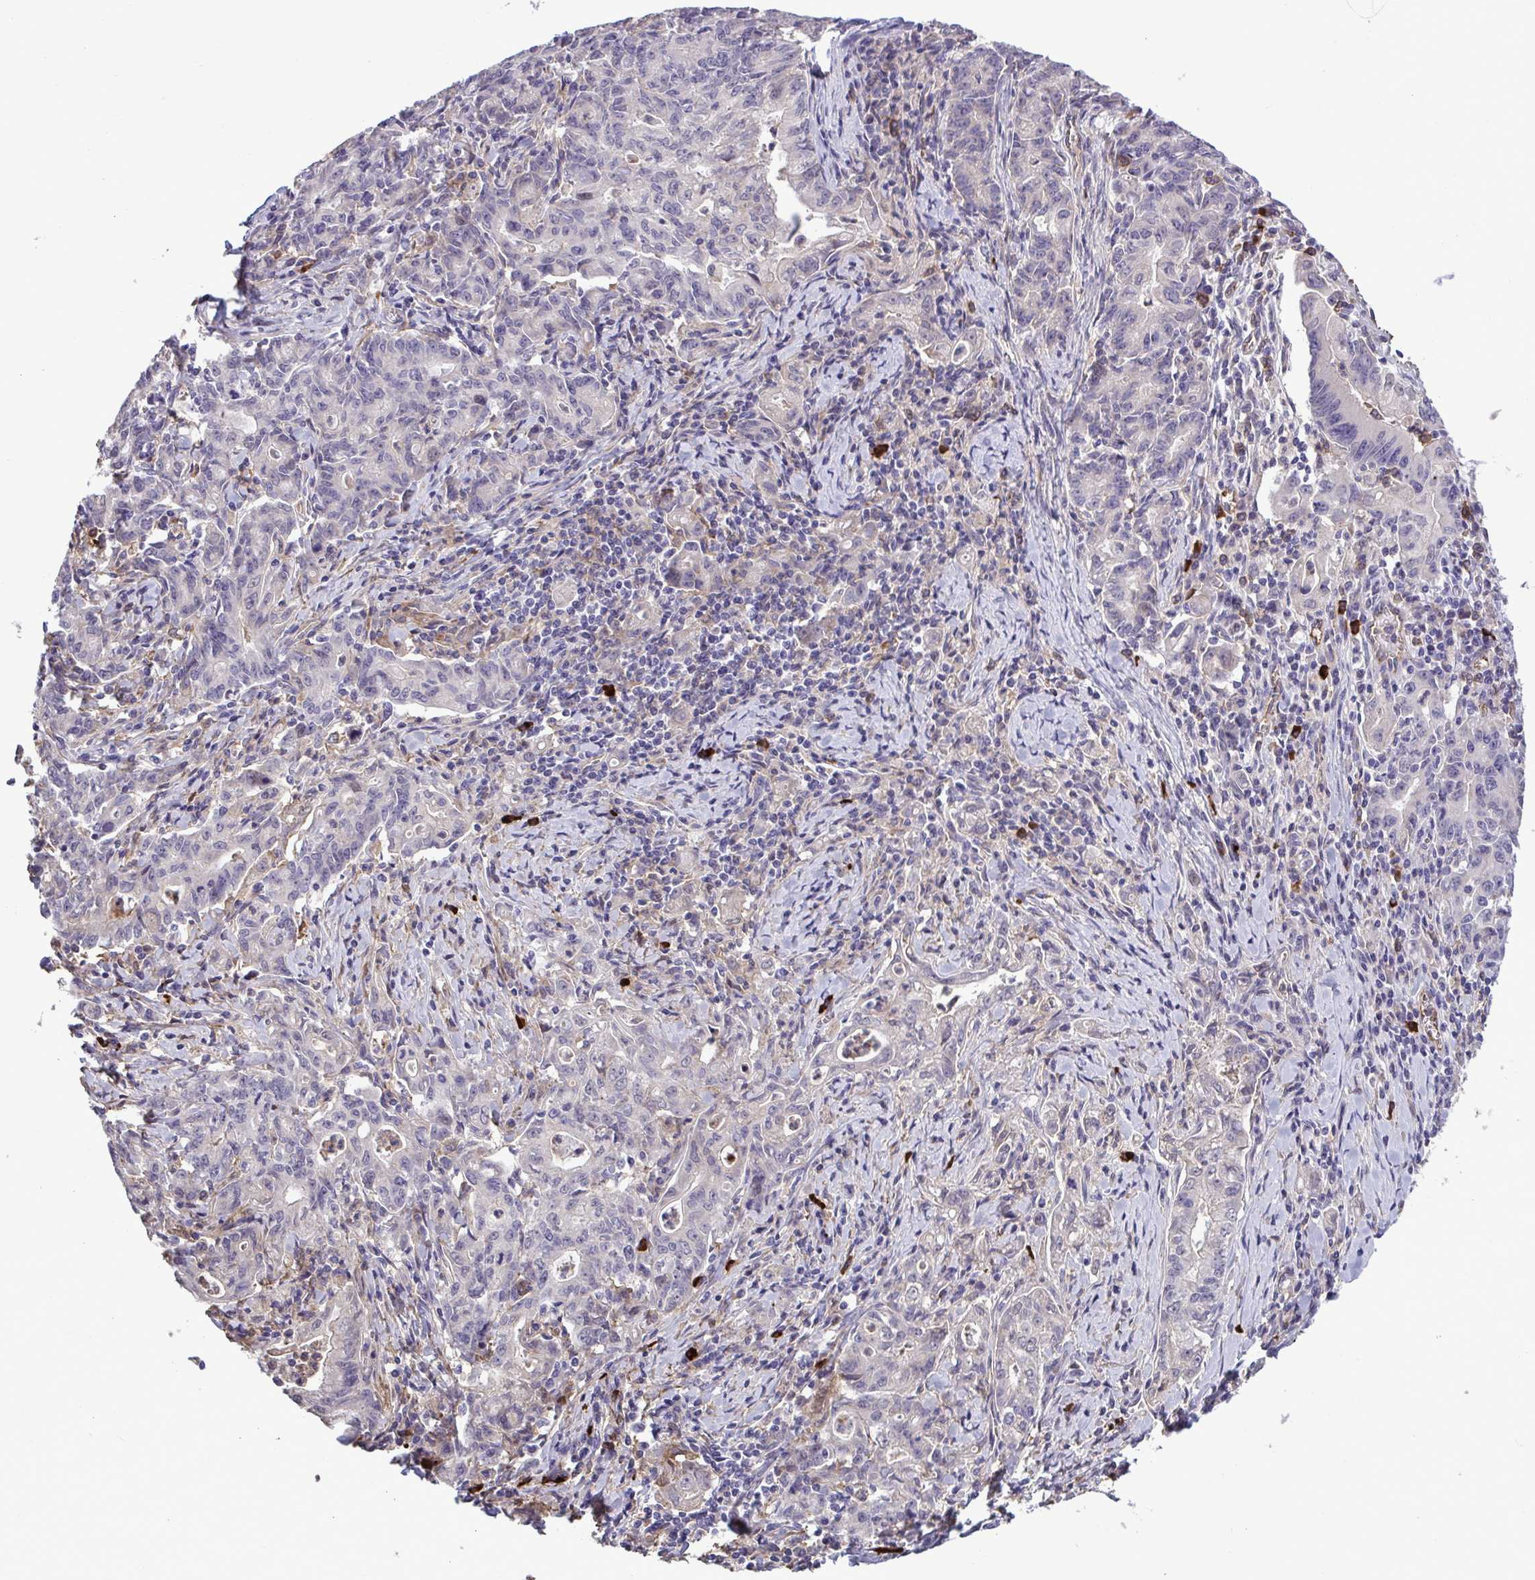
{"staining": {"intensity": "negative", "quantity": "none", "location": "none"}, "tissue": "stomach cancer", "cell_type": "Tumor cells", "image_type": "cancer", "snomed": [{"axis": "morphology", "description": "Adenocarcinoma, NOS"}, {"axis": "topography", "description": "Stomach, upper"}], "caption": "Immunohistochemistry (IHC) histopathology image of human stomach cancer stained for a protein (brown), which displays no expression in tumor cells.", "gene": "CD101", "patient": {"sex": "female", "age": 79}}